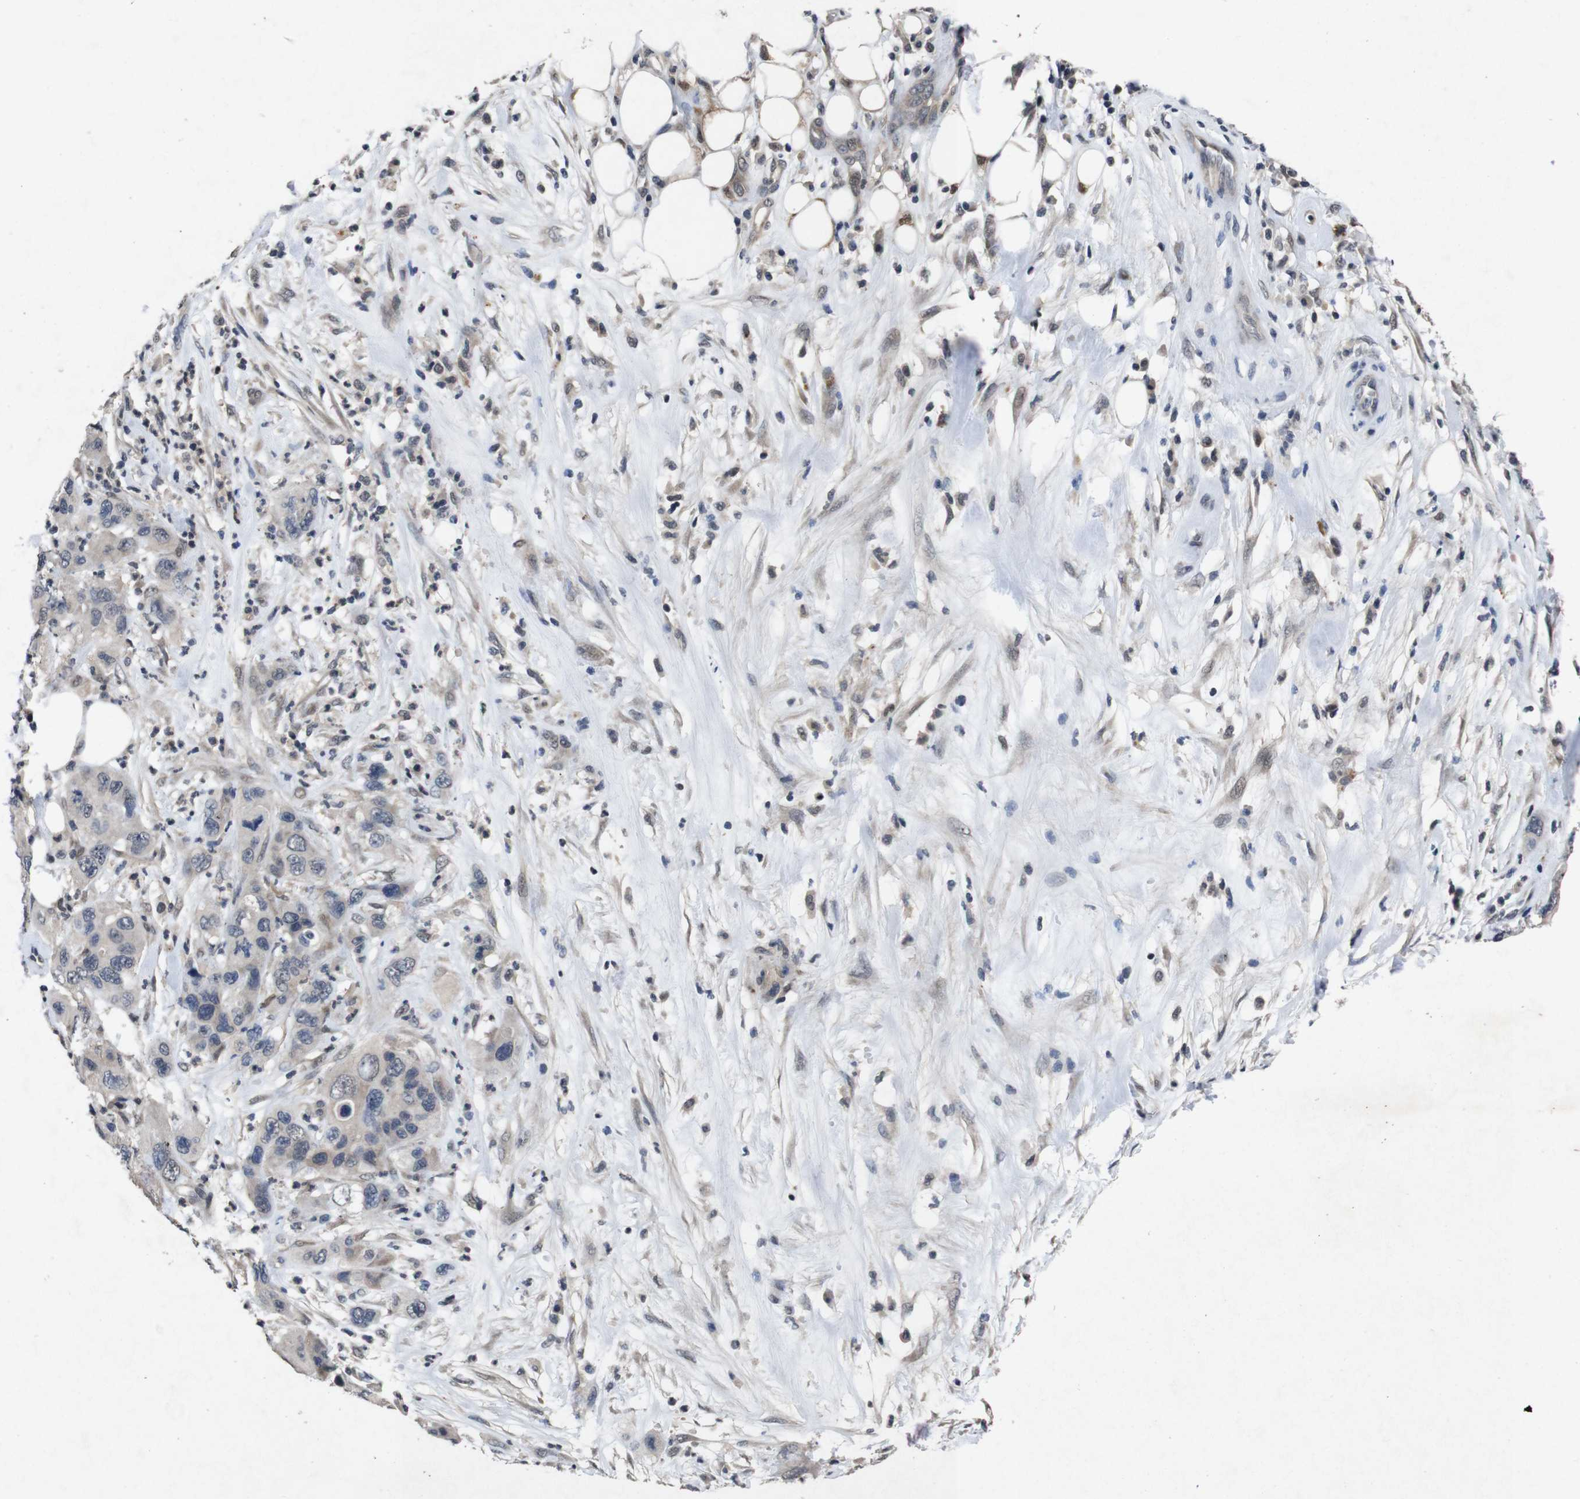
{"staining": {"intensity": "negative", "quantity": "none", "location": "none"}, "tissue": "pancreatic cancer", "cell_type": "Tumor cells", "image_type": "cancer", "snomed": [{"axis": "morphology", "description": "Adenocarcinoma, NOS"}, {"axis": "topography", "description": "Pancreas"}], "caption": "Image shows no protein staining in tumor cells of adenocarcinoma (pancreatic) tissue.", "gene": "AKT3", "patient": {"sex": "female", "age": 71}}